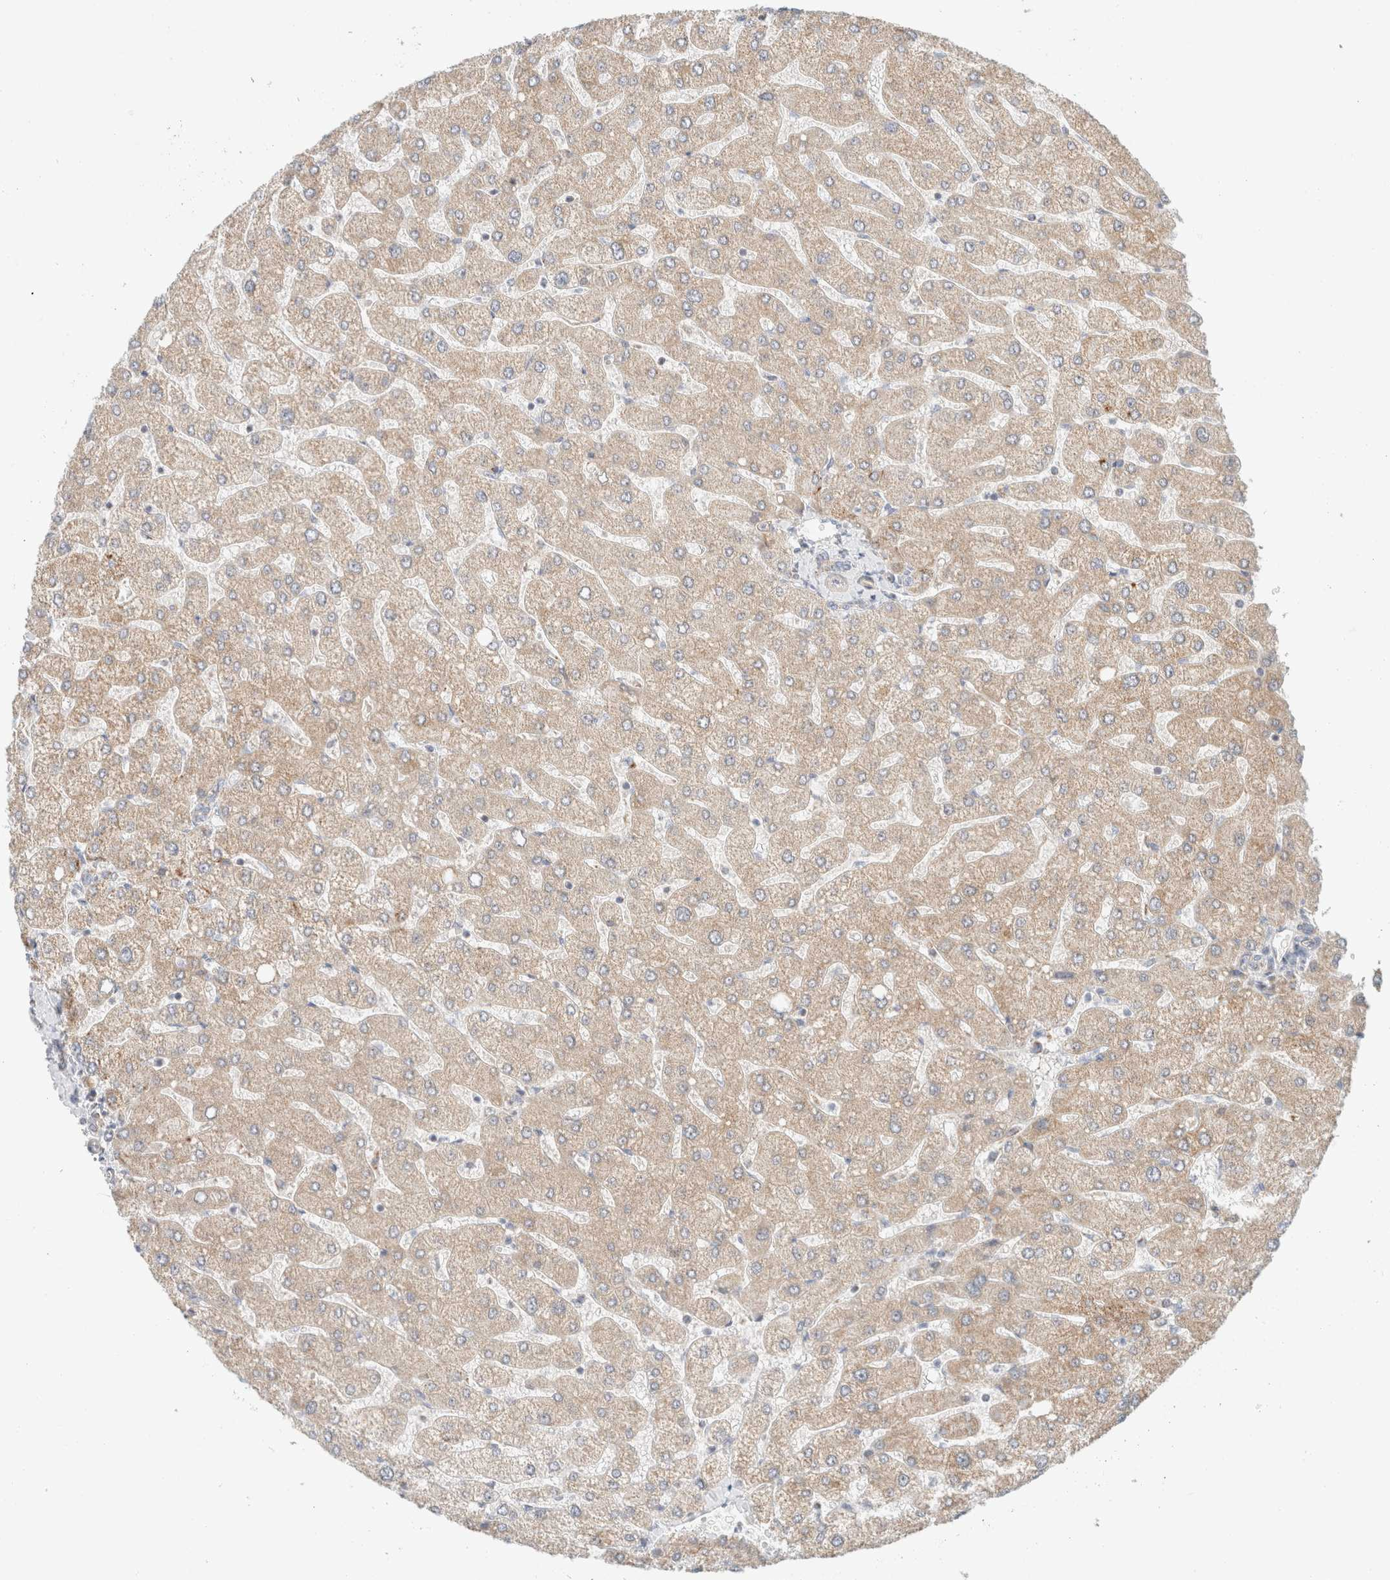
{"staining": {"intensity": "weak", "quantity": "<25%", "location": "cytoplasmic/membranous"}, "tissue": "liver", "cell_type": "Cholangiocytes", "image_type": "normal", "snomed": [{"axis": "morphology", "description": "Normal tissue, NOS"}, {"axis": "topography", "description": "Liver"}], "caption": "IHC micrograph of normal human liver stained for a protein (brown), which exhibits no positivity in cholangiocytes.", "gene": "MRM3", "patient": {"sex": "male", "age": 55}}